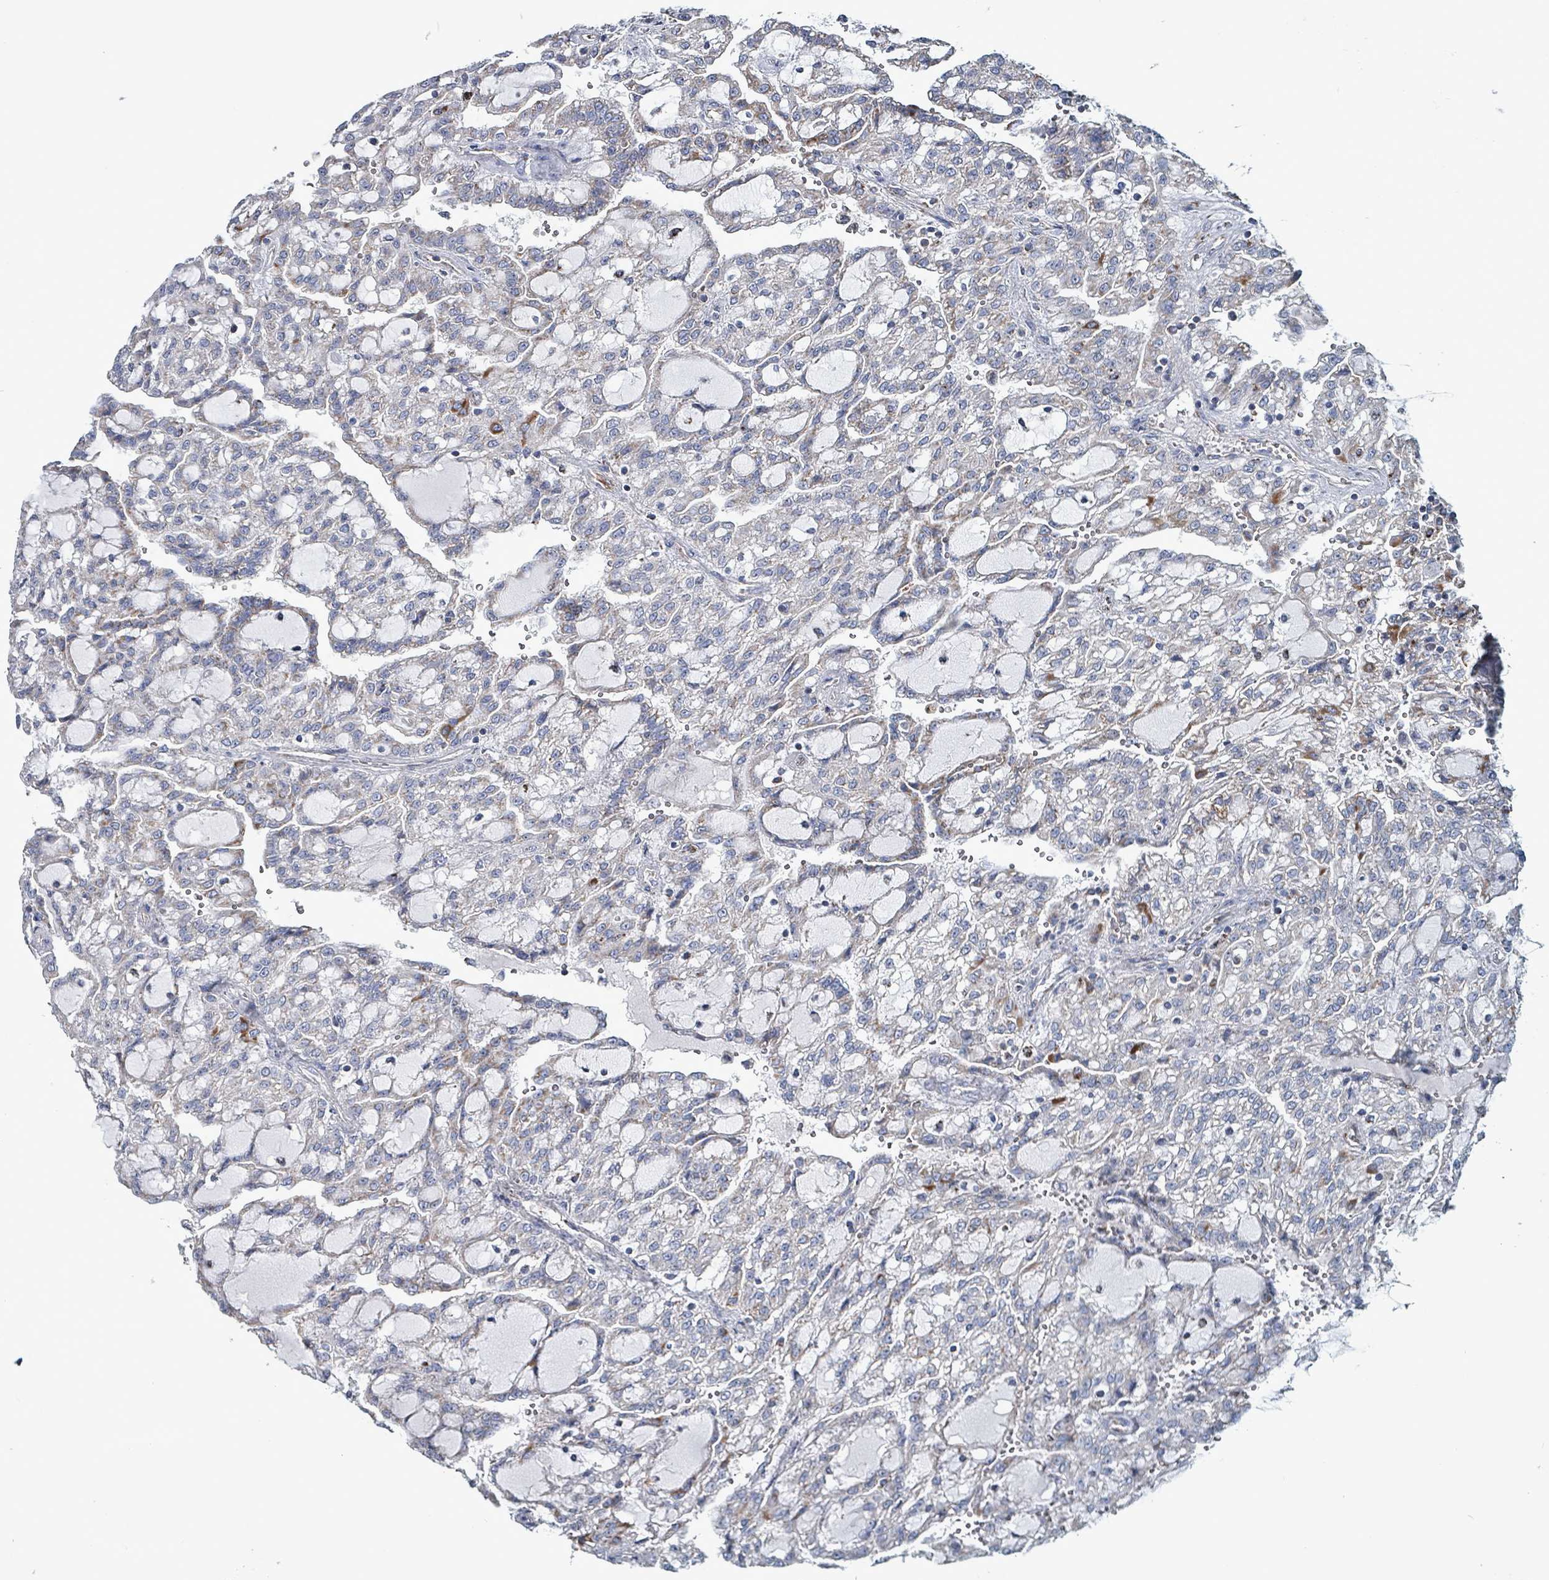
{"staining": {"intensity": "negative", "quantity": "none", "location": "none"}, "tissue": "renal cancer", "cell_type": "Tumor cells", "image_type": "cancer", "snomed": [{"axis": "morphology", "description": "Adenocarcinoma, NOS"}, {"axis": "topography", "description": "Kidney"}], "caption": "High power microscopy histopathology image of an immunohistochemistry (IHC) micrograph of renal cancer (adenocarcinoma), revealing no significant expression in tumor cells. (DAB (3,3'-diaminobenzidine) immunohistochemistry (IHC) with hematoxylin counter stain).", "gene": "IDH3B", "patient": {"sex": "male", "age": 63}}